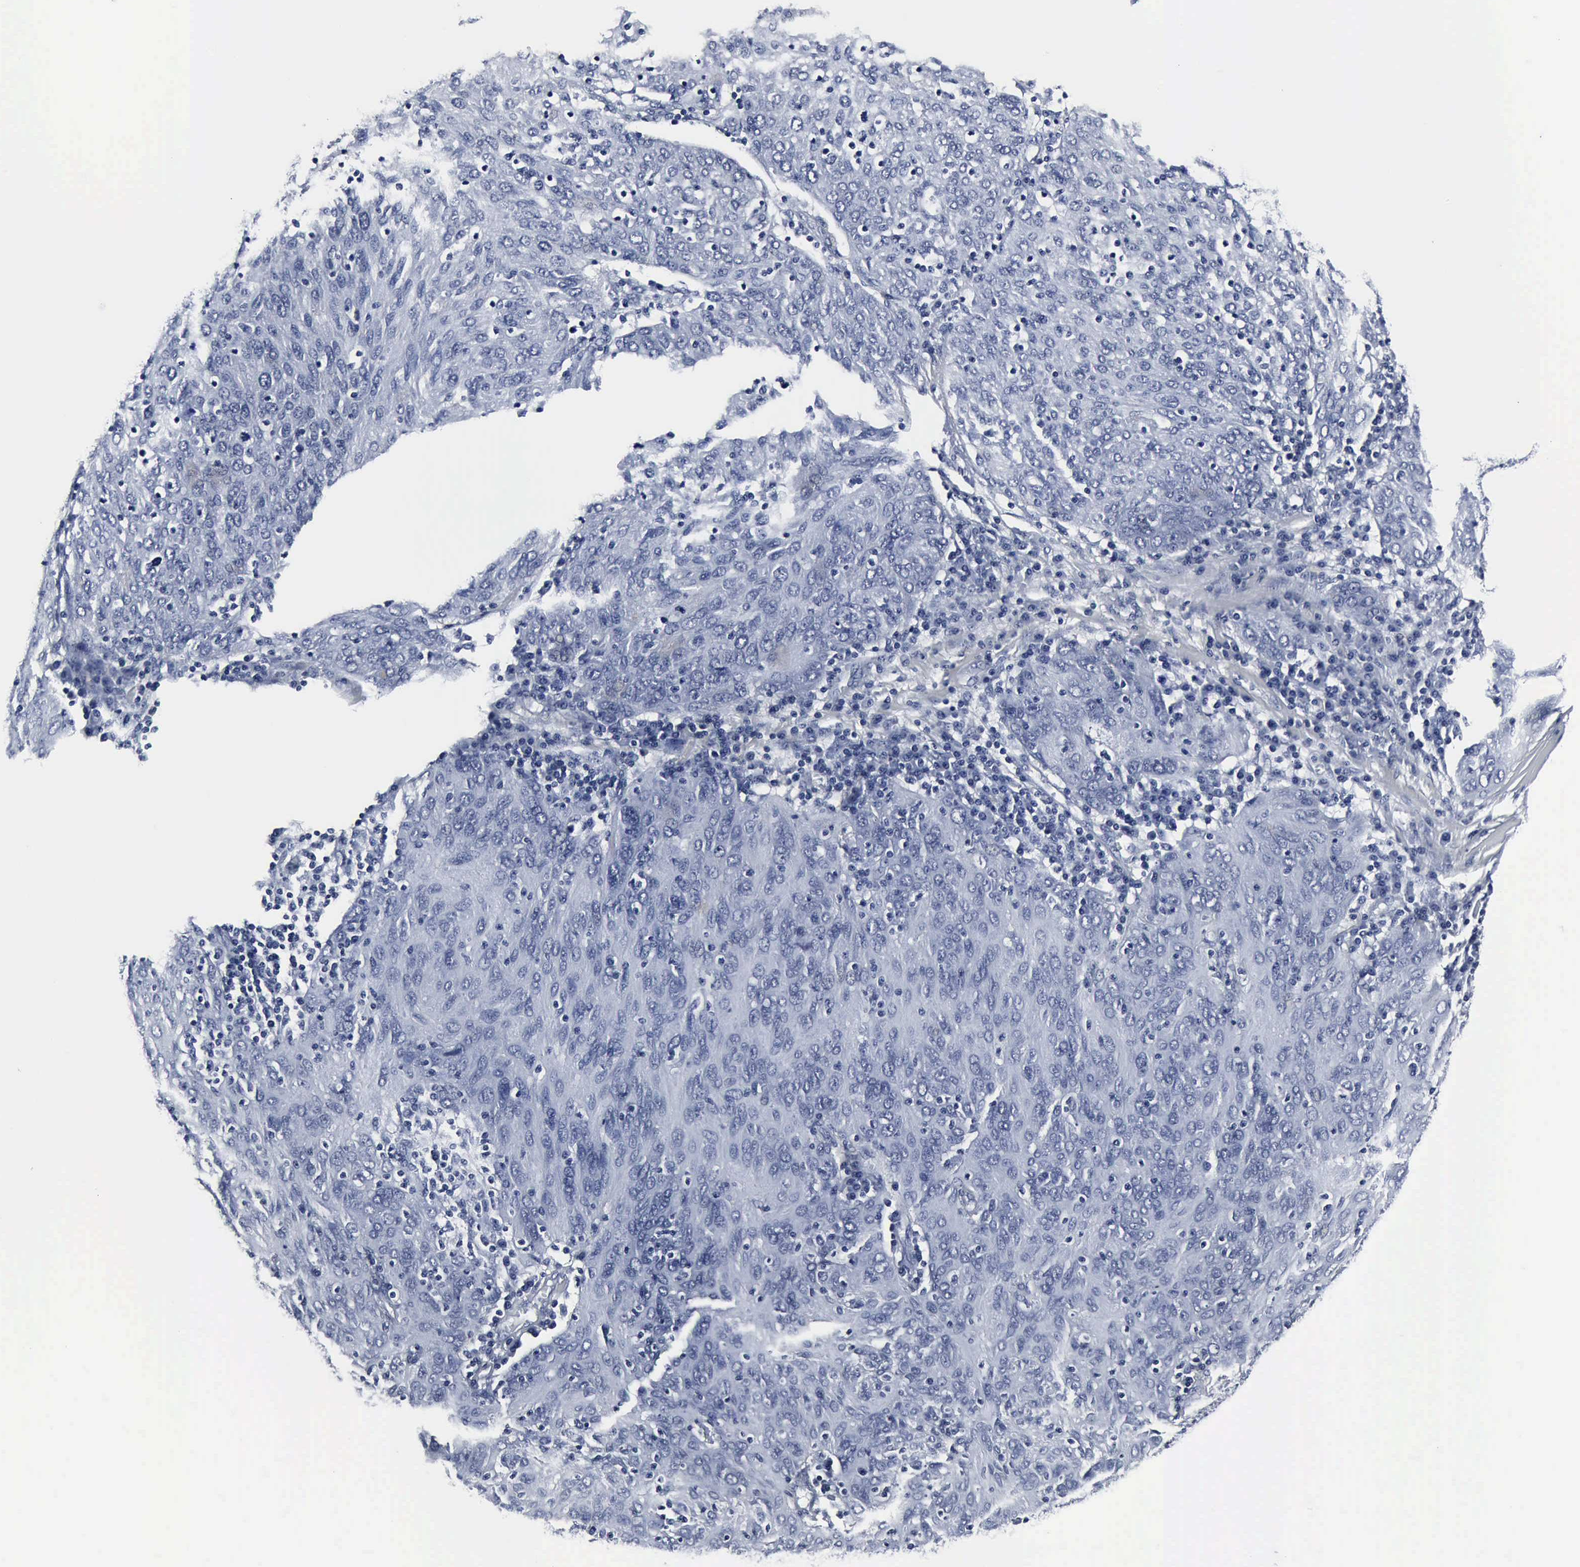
{"staining": {"intensity": "negative", "quantity": "none", "location": "none"}, "tissue": "ovarian cancer", "cell_type": "Tumor cells", "image_type": "cancer", "snomed": [{"axis": "morphology", "description": "Carcinoma, endometroid"}, {"axis": "topography", "description": "Ovary"}], "caption": "DAB immunohistochemical staining of human endometroid carcinoma (ovarian) reveals no significant positivity in tumor cells.", "gene": "SNAP25", "patient": {"sex": "female", "age": 50}}